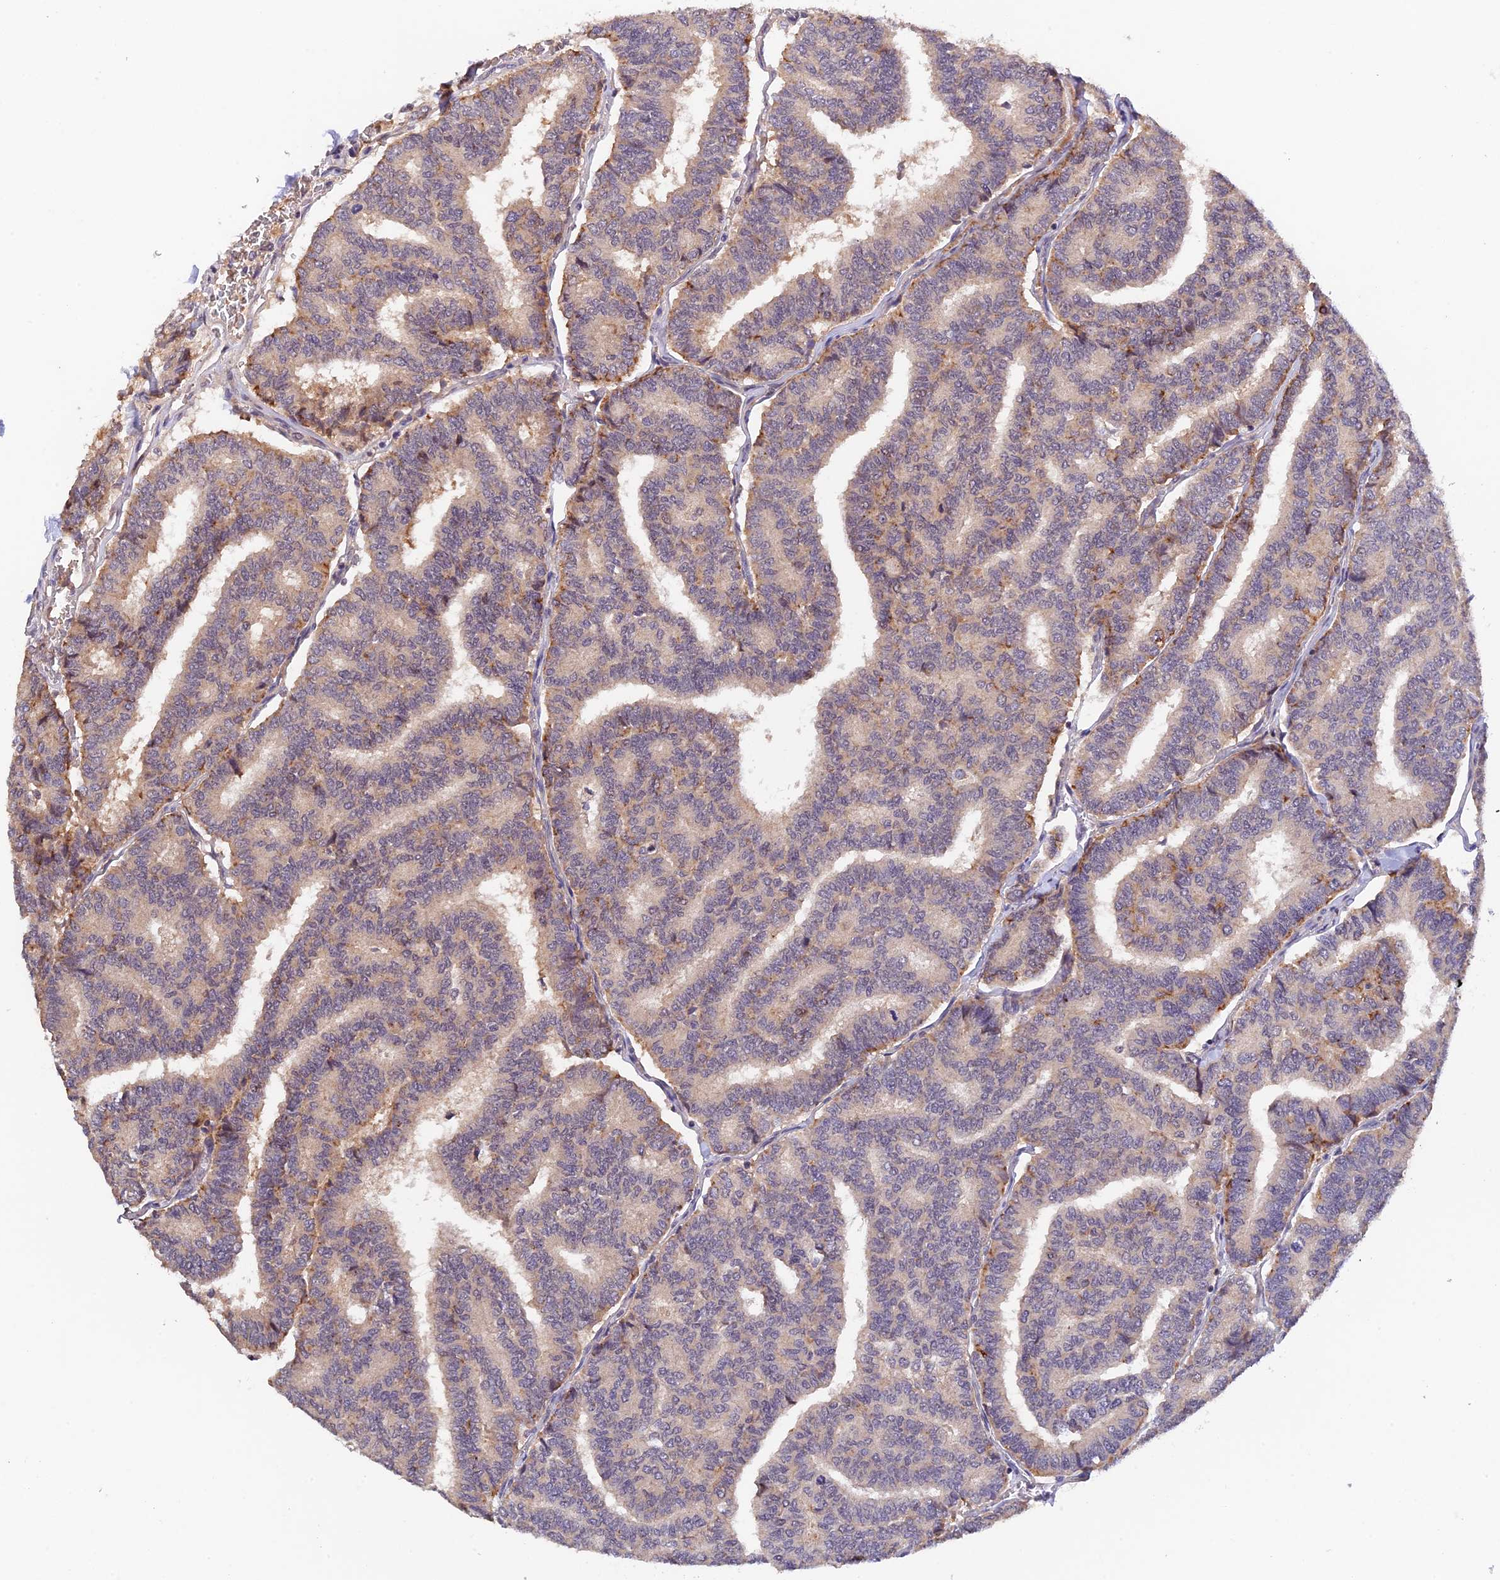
{"staining": {"intensity": "weak", "quantity": "<25%", "location": "cytoplasmic/membranous"}, "tissue": "thyroid cancer", "cell_type": "Tumor cells", "image_type": "cancer", "snomed": [{"axis": "morphology", "description": "Papillary adenocarcinoma, NOS"}, {"axis": "topography", "description": "Thyroid gland"}], "caption": "Immunohistochemical staining of human papillary adenocarcinoma (thyroid) exhibits no significant staining in tumor cells.", "gene": "CWH43", "patient": {"sex": "female", "age": 35}}